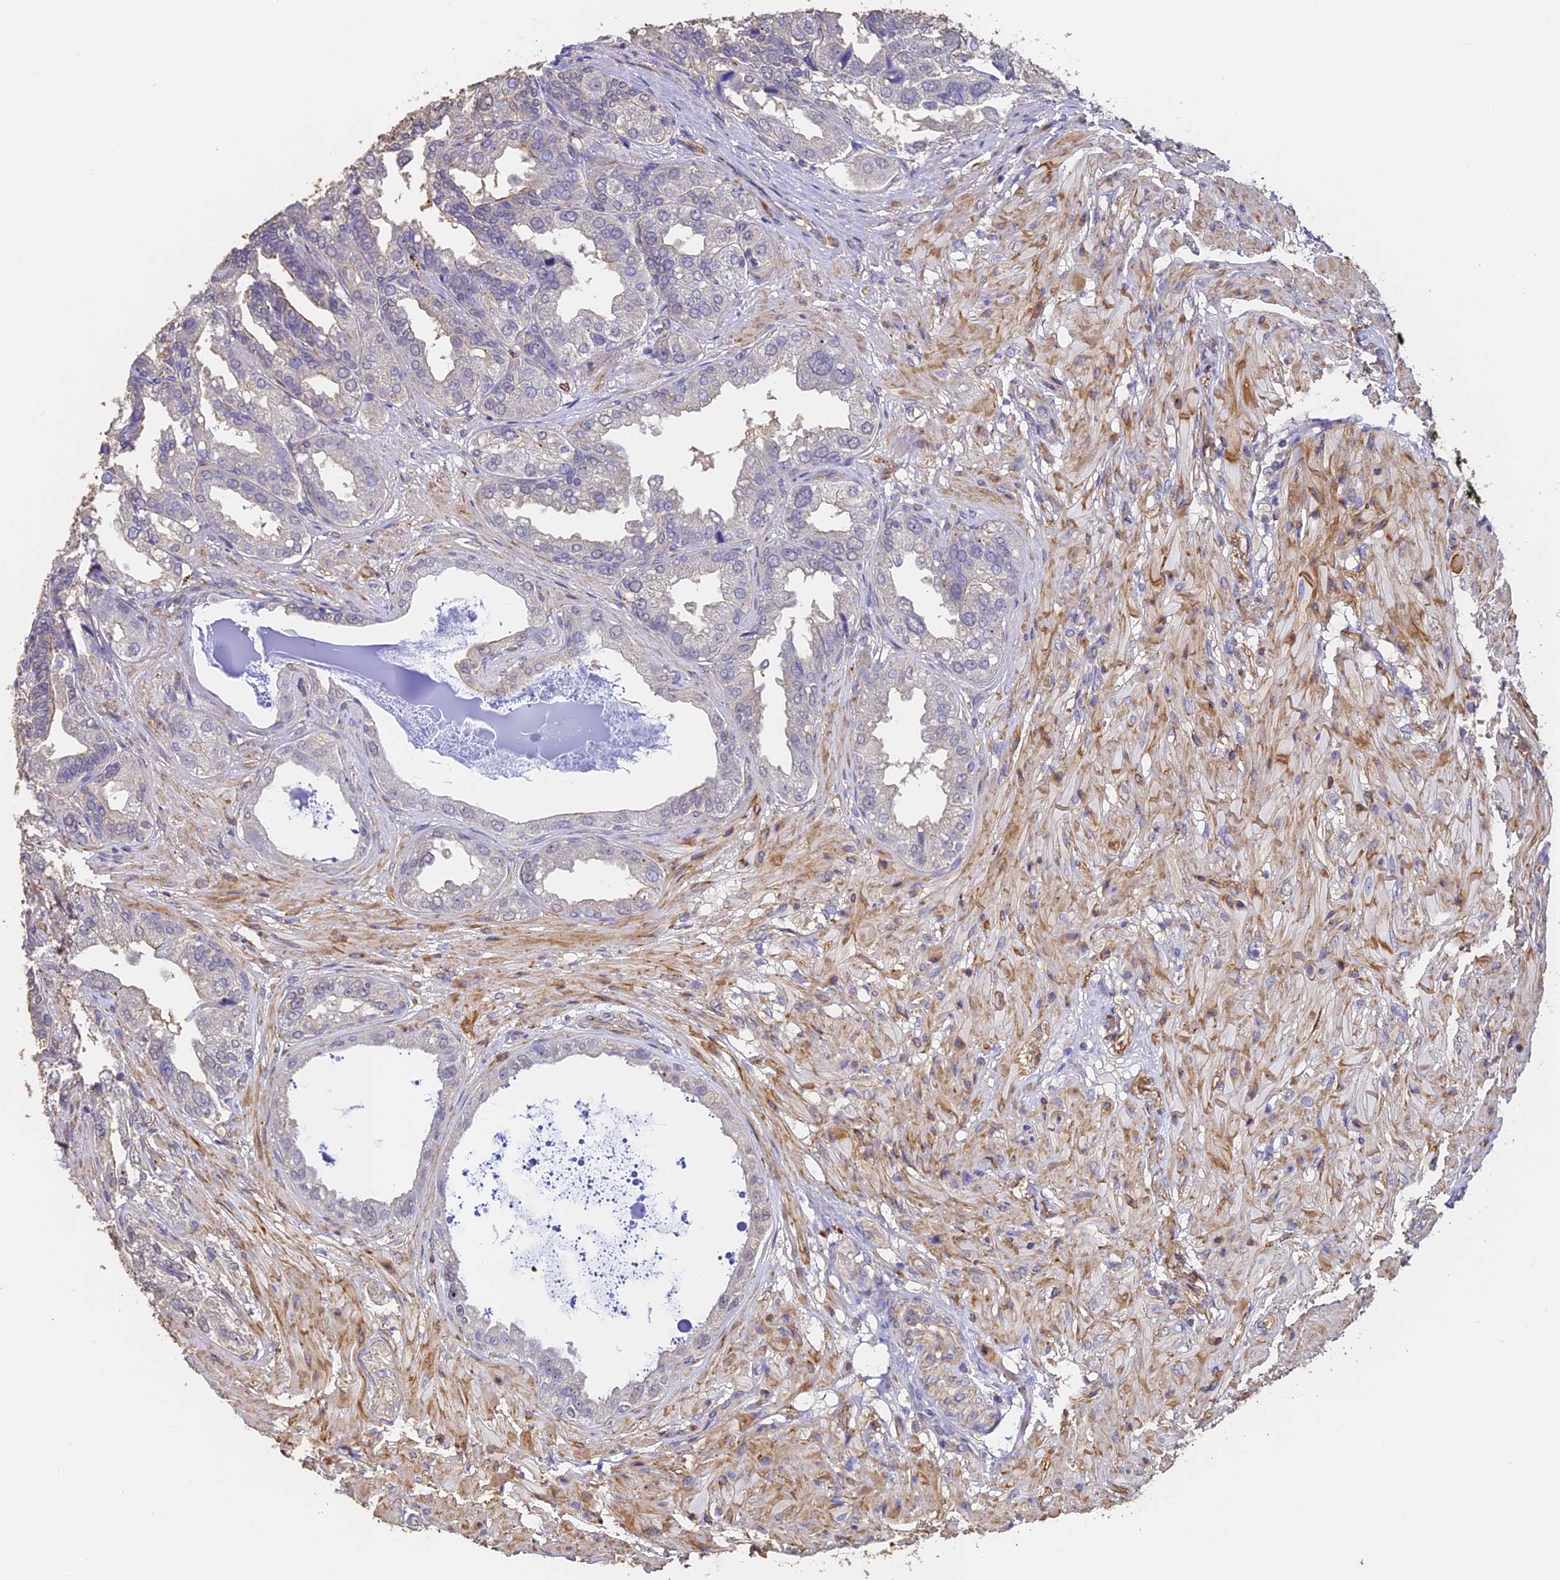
{"staining": {"intensity": "moderate", "quantity": "<25%", "location": "cytoplasmic/membranous"}, "tissue": "seminal vesicle", "cell_type": "Glandular cells", "image_type": "normal", "snomed": [{"axis": "morphology", "description": "Normal tissue, NOS"}, {"axis": "topography", "description": "Seminal veicle"}], "caption": "The image exhibits staining of normal seminal vesicle, revealing moderate cytoplasmic/membranous protein positivity (brown color) within glandular cells. (brown staining indicates protein expression, while blue staining denotes nuclei).", "gene": "SLC11A1", "patient": {"sex": "male", "age": 63}}